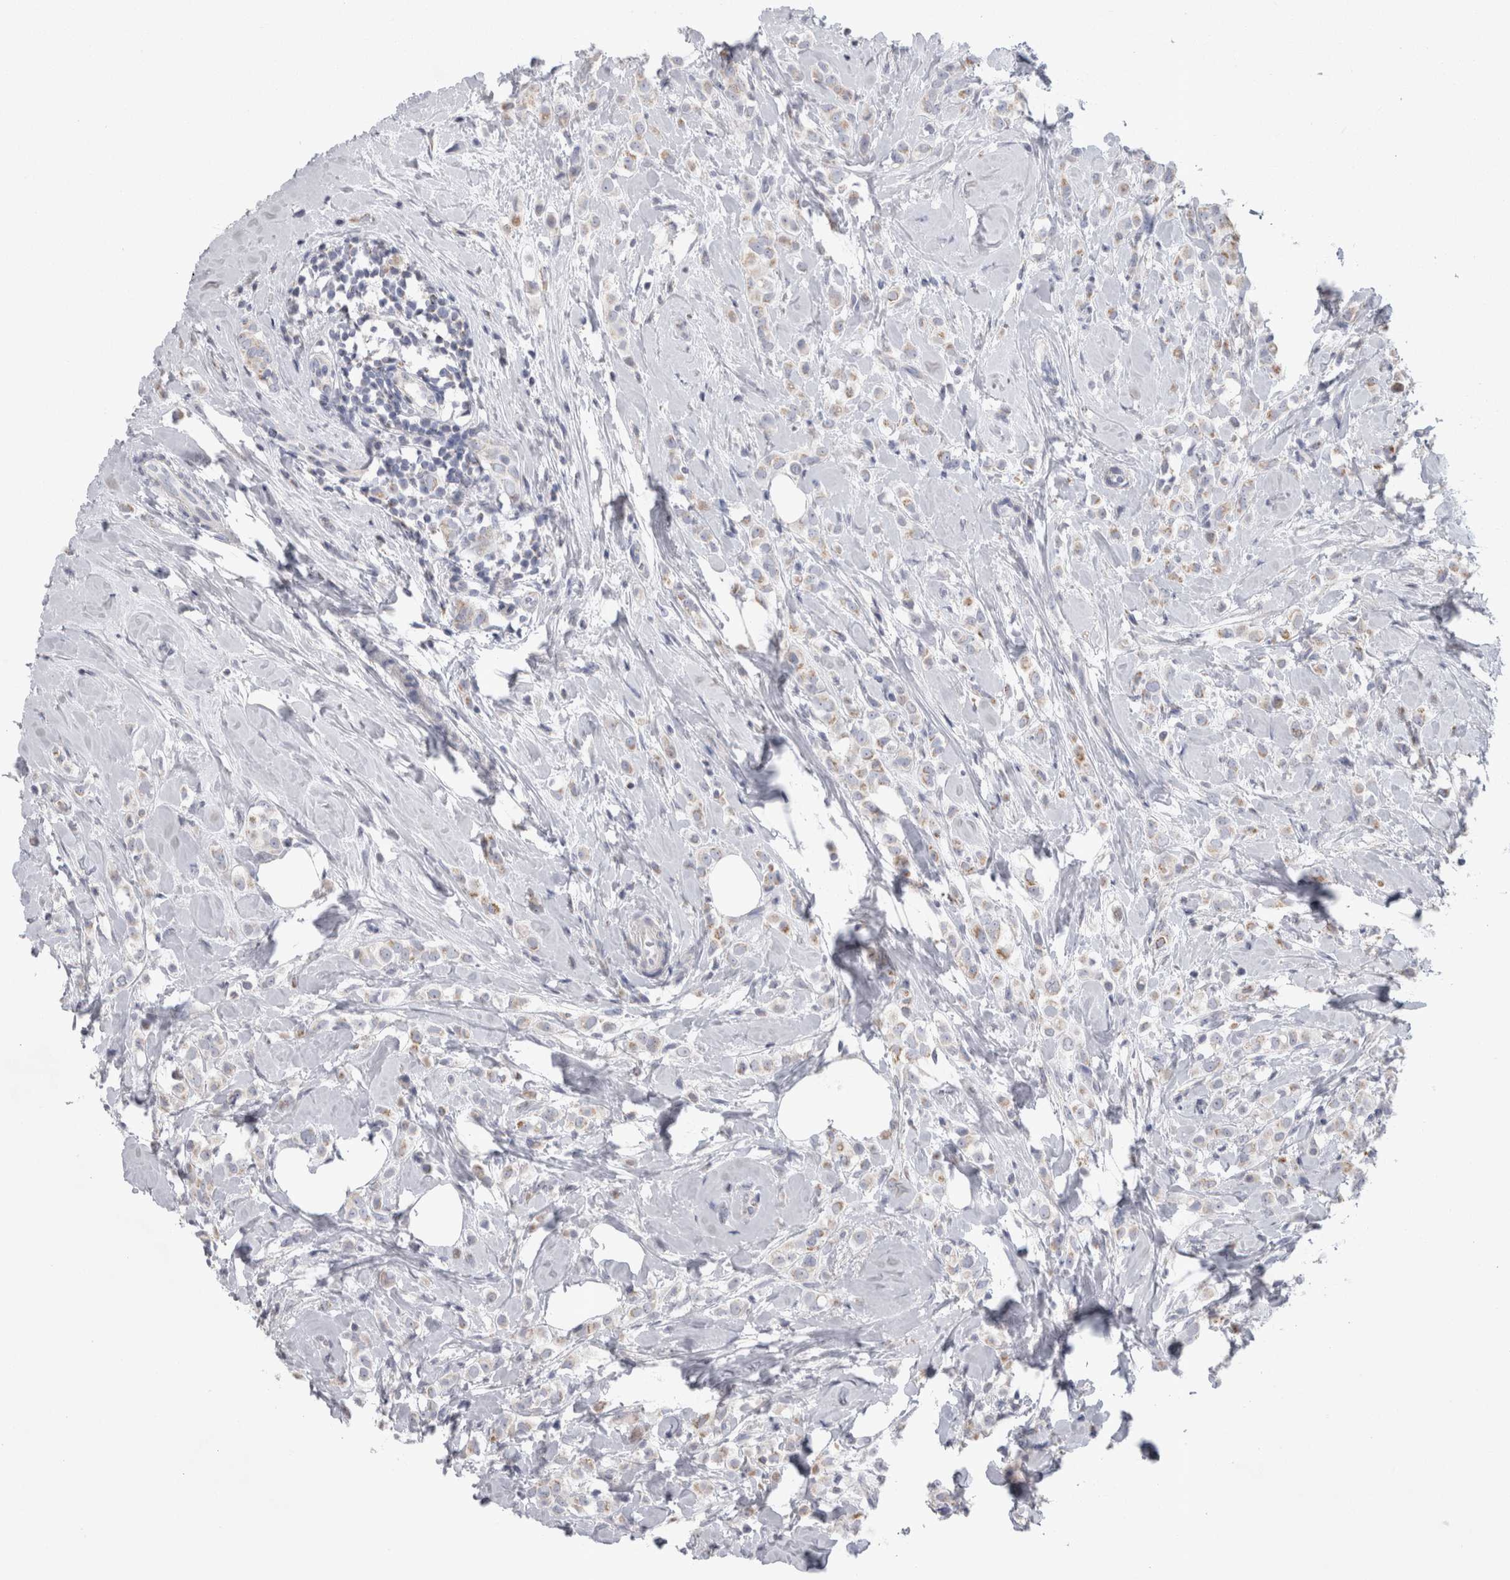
{"staining": {"intensity": "weak", "quantity": "25%-75%", "location": "cytoplasmic/membranous"}, "tissue": "breast cancer", "cell_type": "Tumor cells", "image_type": "cancer", "snomed": [{"axis": "morphology", "description": "Lobular carcinoma"}, {"axis": "topography", "description": "Breast"}], "caption": "IHC staining of breast cancer (lobular carcinoma), which displays low levels of weak cytoplasmic/membranous positivity in approximately 25%-75% of tumor cells indicating weak cytoplasmic/membranous protein positivity. The staining was performed using DAB (3,3'-diaminobenzidine) (brown) for protein detection and nuclei were counterstained in hematoxylin (blue).", "gene": "HDHD3", "patient": {"sex": "female", "age": 47}}